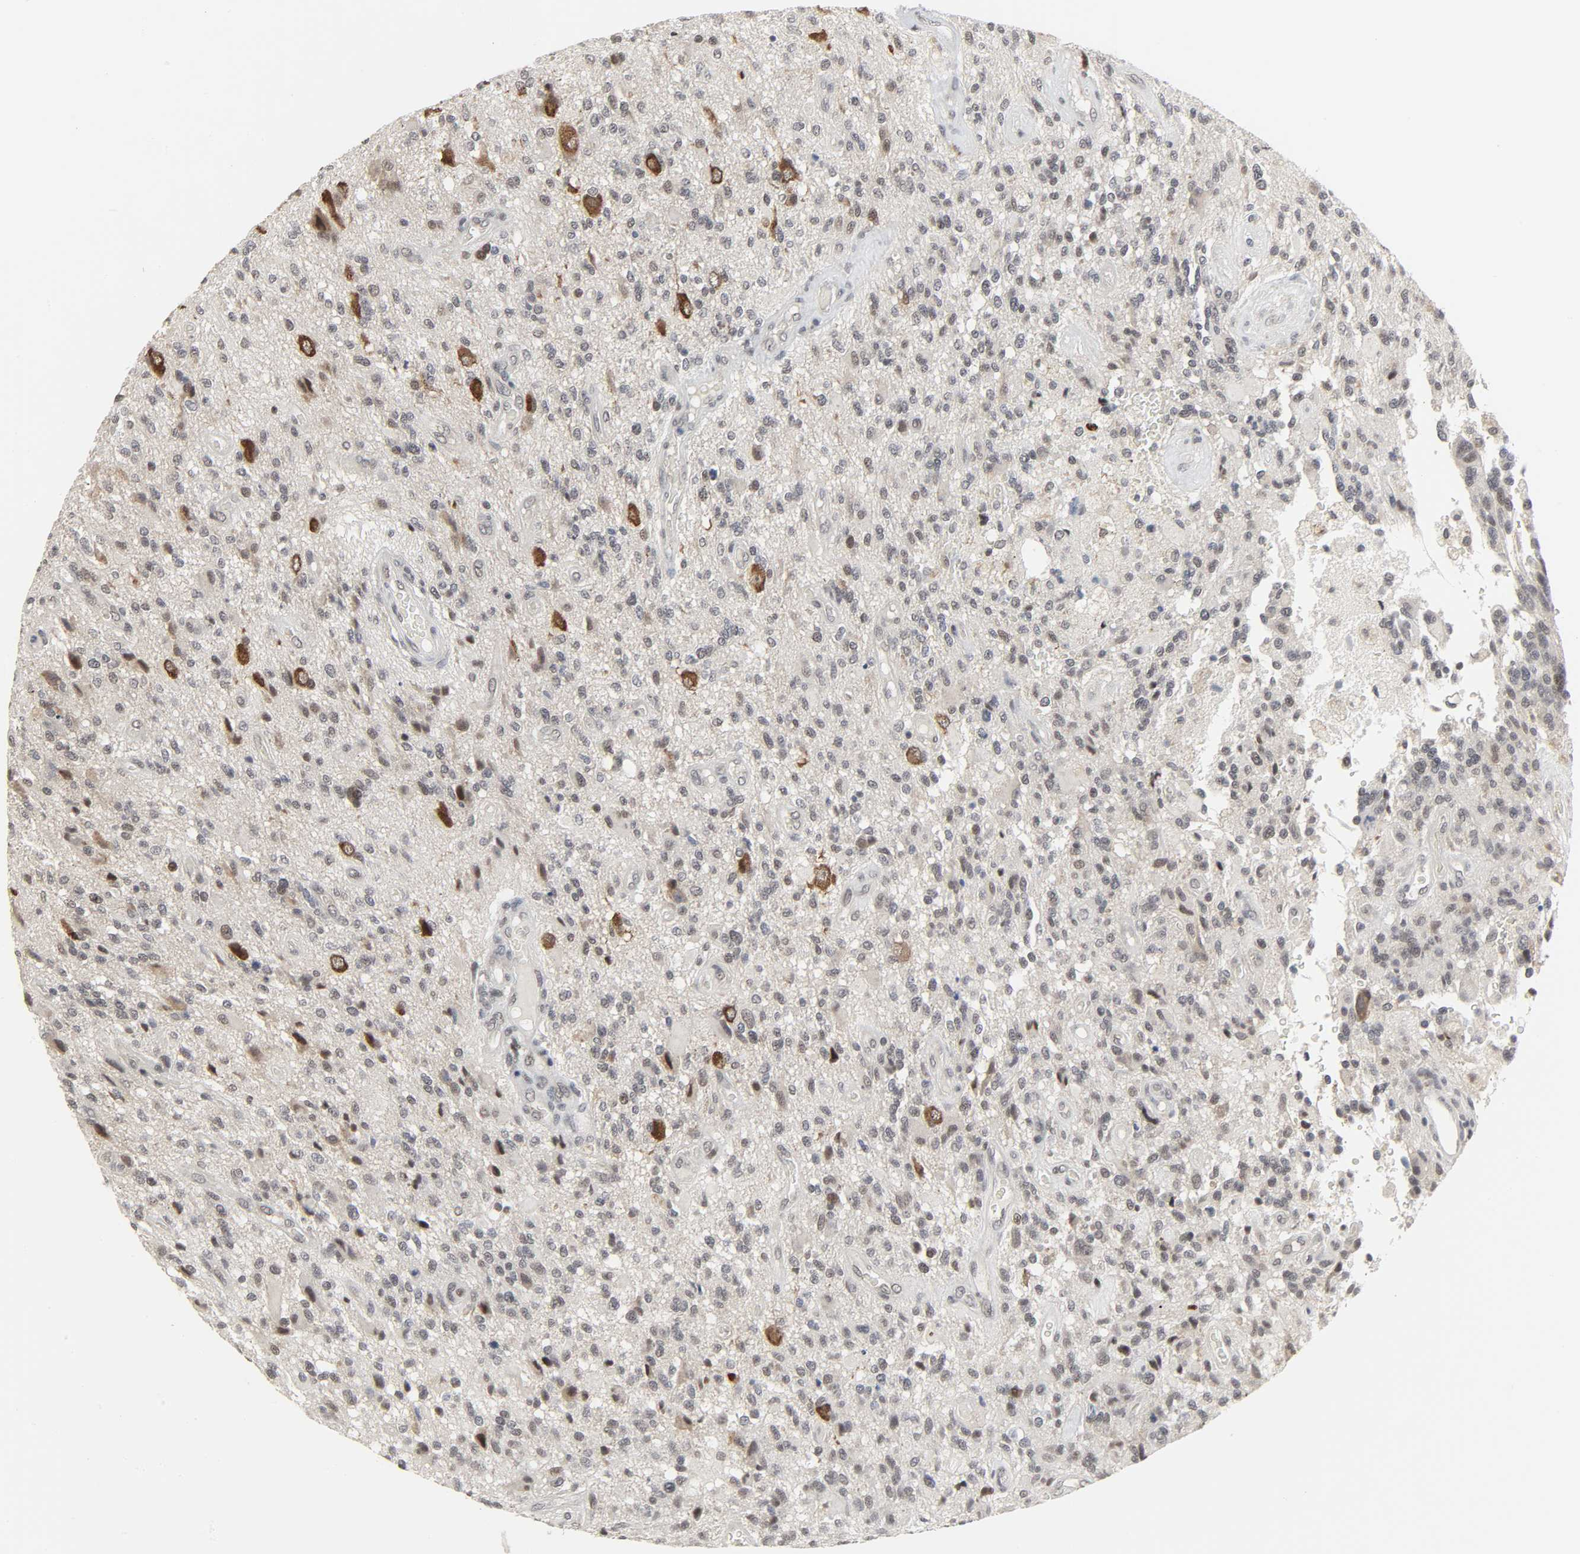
{"staining": {"intensity": "strong", "quantity": "<25%", "location": "cytoplasmic/membranous,nuclear"}, "tissue": "glioma", "cell_type": "Tumor cells", "image_type": "cancer", "snomed": [{"axis": "morphology", "description": "Normal tissue, NOS"}, {"axis": "morphology", "description": "Glioma, malignant, High grade"}, {"axis": "topography", "description": "Cerebral cortex"}], "caption": "Immunohistochemistry staining of glioma, which exhibits medium levels of strong cytoplasmic/membranous and nuclear expression in about <25% of tumor cells indicating strong cytoplasmic/membranous and nuclear protein expression. The staining was performed using DAB (brown) for protein detection and nuclei were counterstained in hematoxylin (blue).", "gene": "MUC1", "patient": {"sex": "male", "age": 75}}